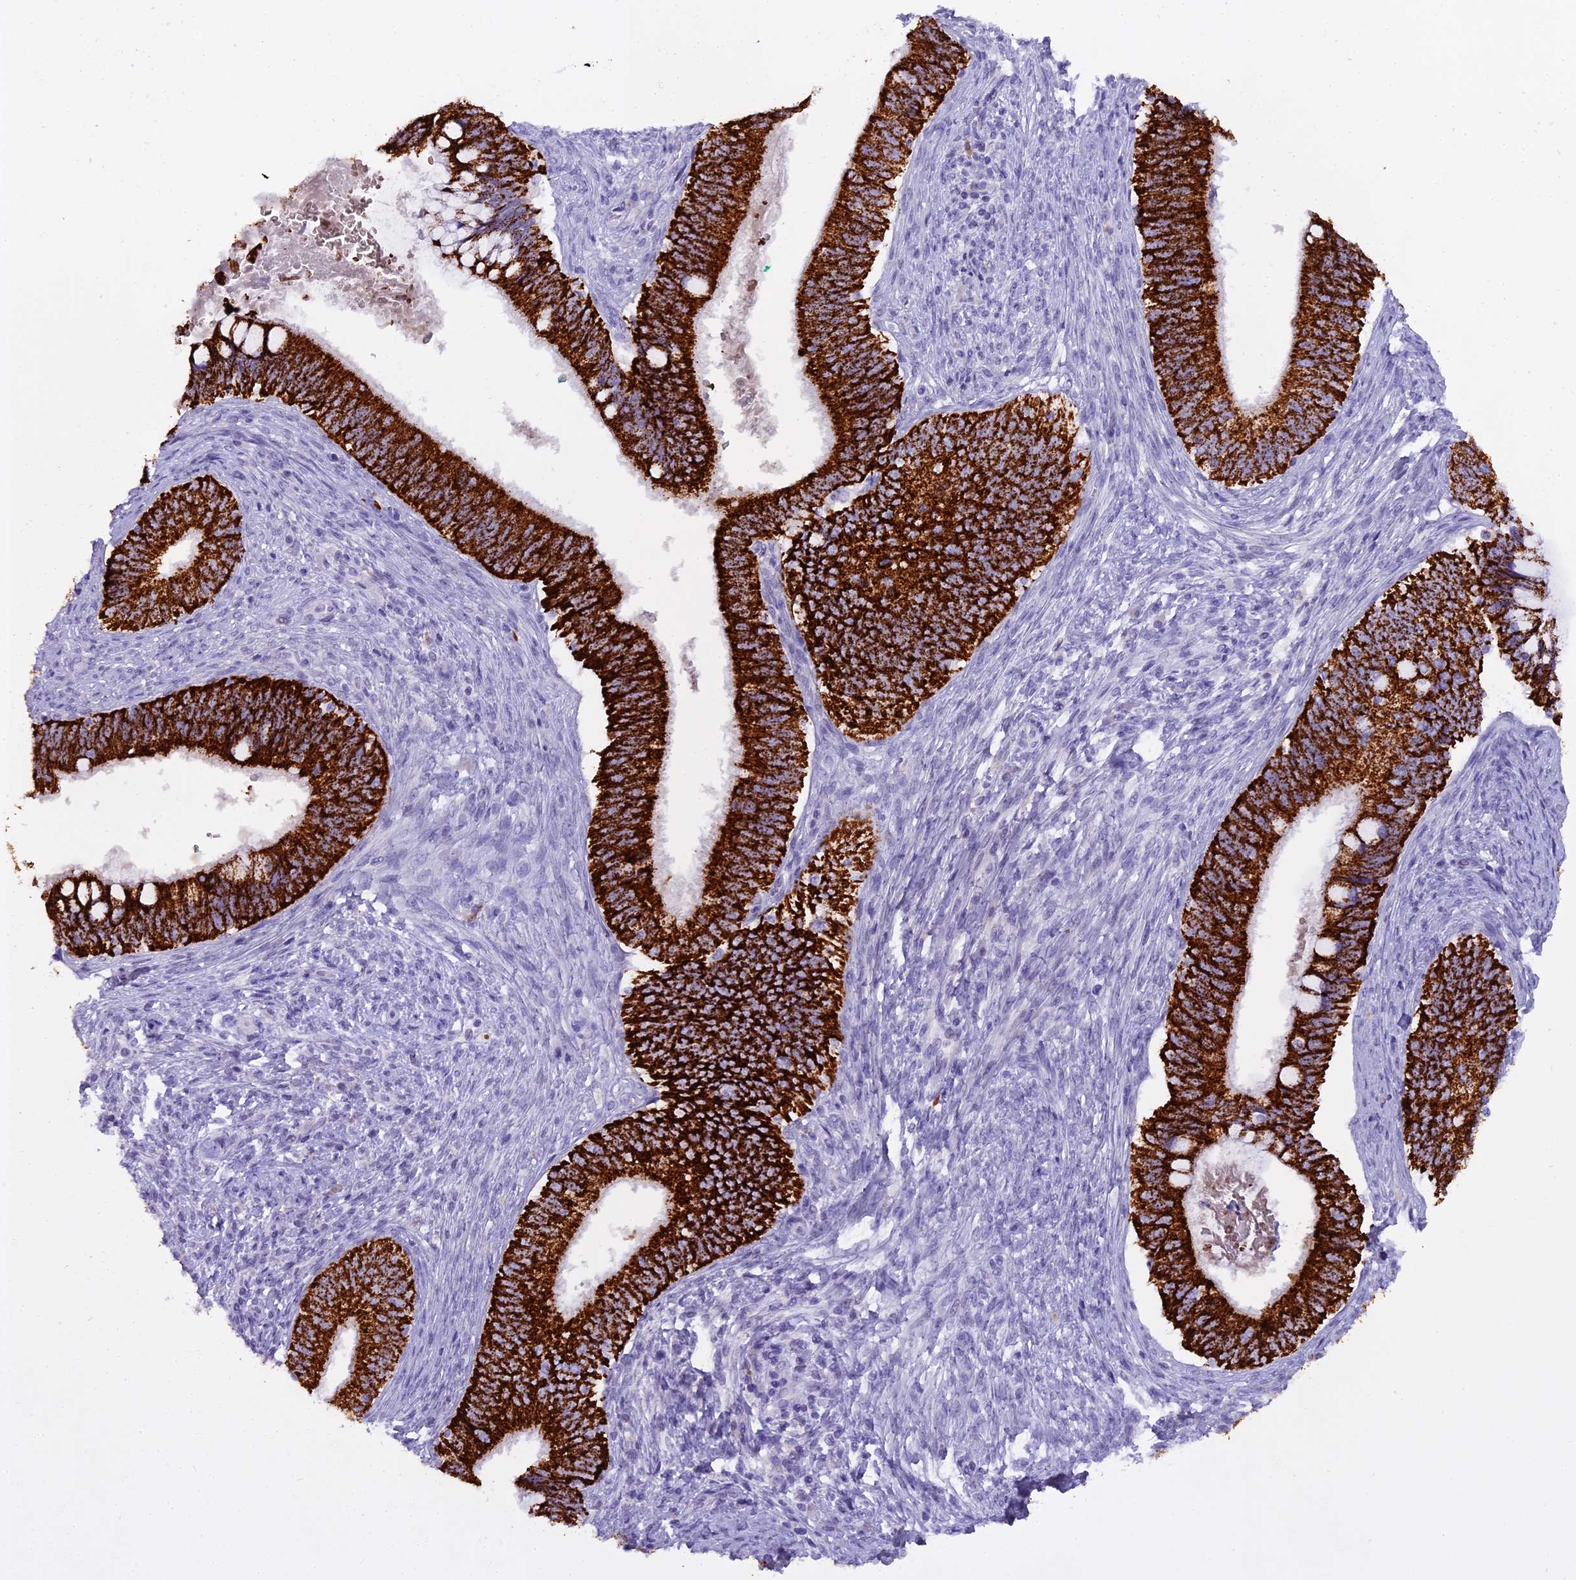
{"staining": {"intensity": "strong", "quantity": ">75%", "location": "cytoplasmic/membranous"}, "tissue": "cervical cancer", "cell_type": "Tumor cells", "image_type": "cancer", "snomed": [{"axis": "morphology", "description": "Adenocarcinoma, NOS"}, {"axis": "topography", "description": "Cervix"}], "caption": "A histopathology image showing strong cytoplasmic/membranous positivity in approximately >75% of tumor cells in adenocarcinoma (cervical), as visualized by brown immunohistochemical staining.", "gene": "OSTN", "patient": {"sex": "female", "age": 42}}